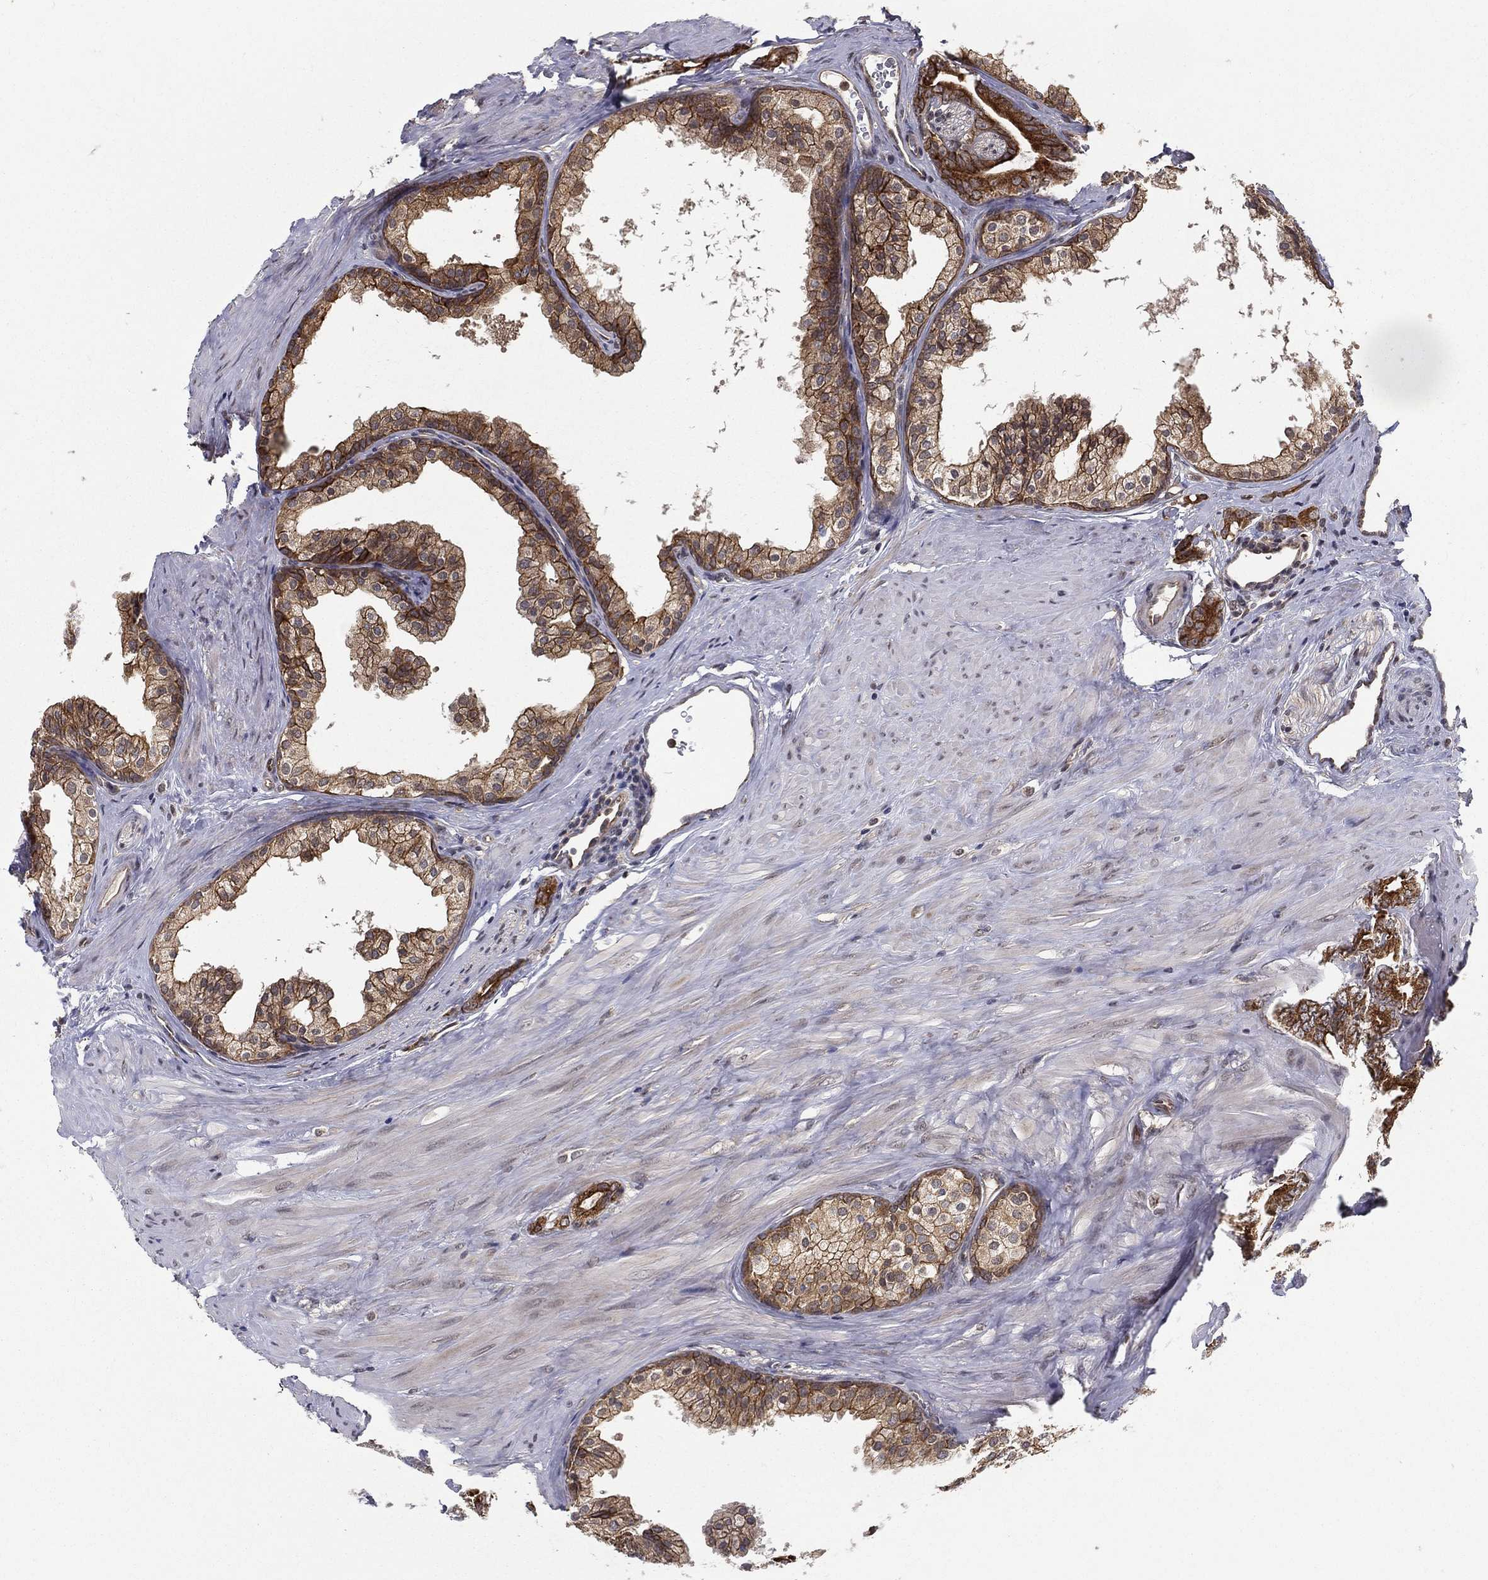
{"staining": {"intensity": "strong", "quantity": ">75%", "location": "cytoplasmic/membranous"}, "tissue": "prostate cancer", "cell_type": "Tumor cells", "image_type": "cancer", "snomed": [{"axis": "morphology", "description": "Adenocarcinoma, NOS"}, {"axis": "topography", "description": "Prostate"}], "caption": "Immunohistochemical staining of human adenocarcinoma (prostate) reveals strong cytoplasmic/membranous protein staining in about >75% of tumor cells.", "gene": "UACA", "patient": {"sex": "male", "age": 55}}